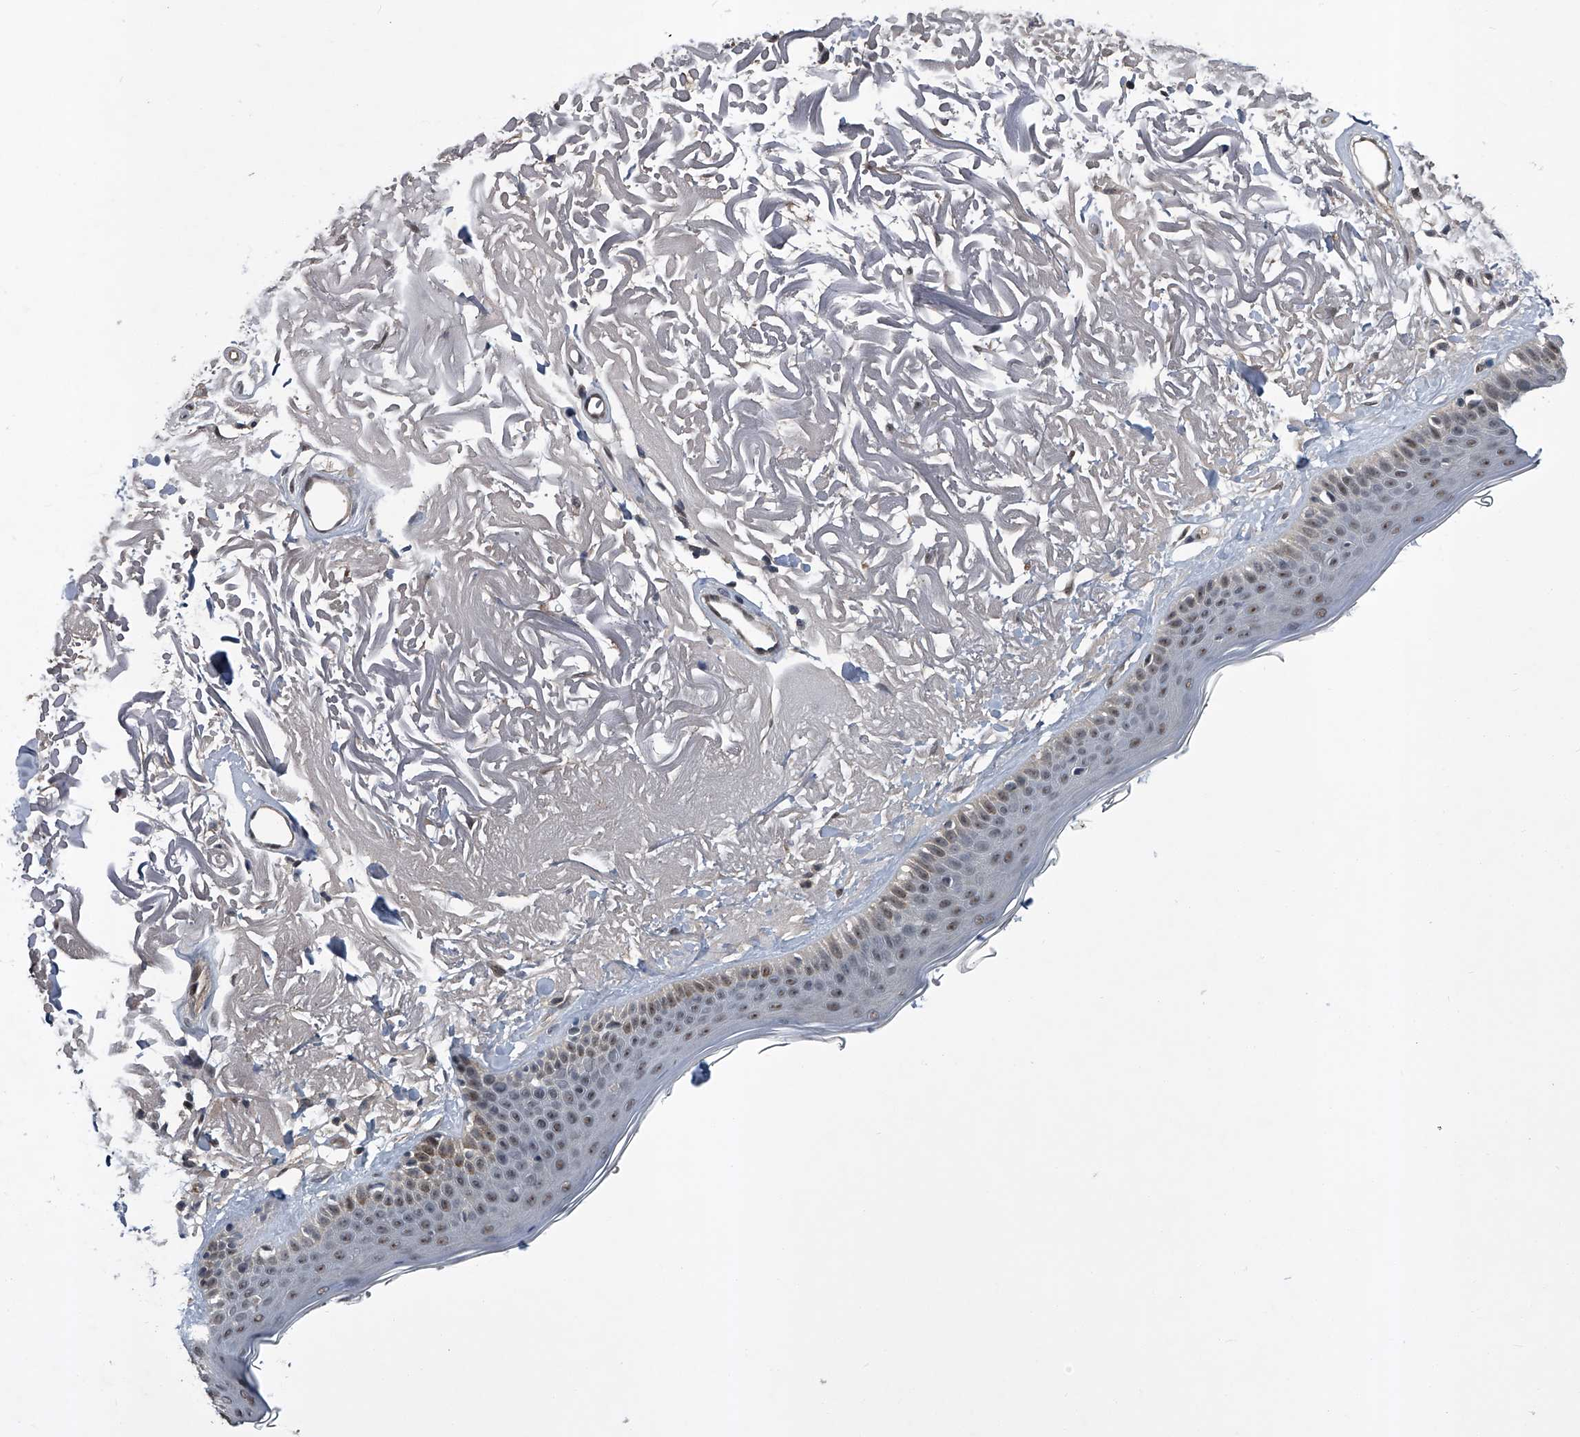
{"staining": {"intensity": "negative", "quantity": "none", "location": "none"}, "tissue": "skin", "cell_type": "Fibroblasts", "image_type": "normal", "snomed": [{"axis": "morphology", "description": "Normal tissue, NOS"}, {"axis": "topography", "description": "Skin"}, {"axis": "topography", "description": "Skeletal muscle"}], "caption": "A micrograph of skin stained for a protein shows no brown staining in fibroblasts. Nuclei are stained in blue.", "gene": "SLC12A8", "patient": {"sex": "male", "age": 83}}